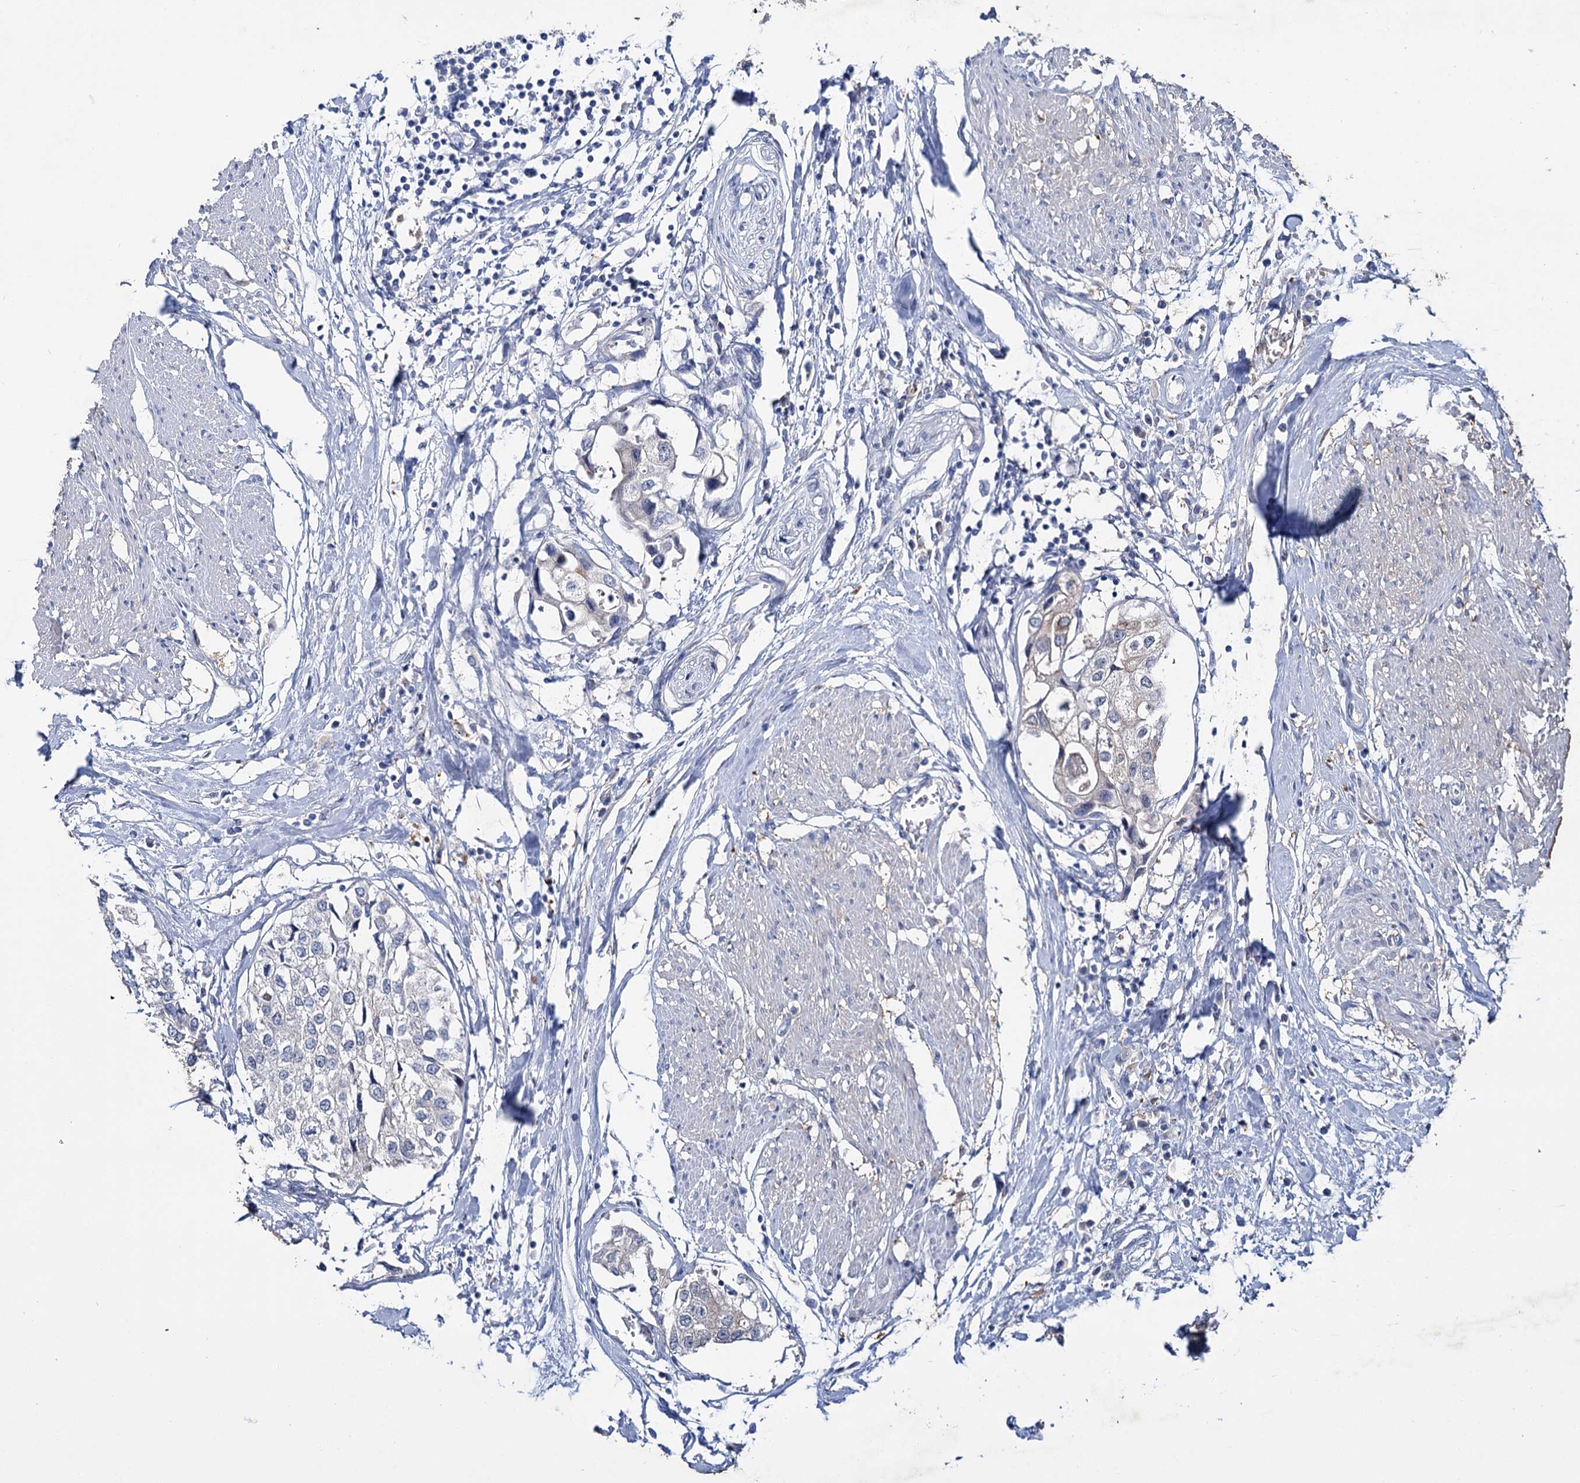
{"staining": {"intensity": "negative", "quantity": "none", "location": "none"}, "tissue": "urothelial cancer", "cell_type": "Tumor cells", "image_type": "cancer", "snomed": [{"axis": "morphology", "description": "Urothelial carcinoma, High grade"}, {"axis": "topography", "description": "Urinary bladder"}], "caption": "Immunohistochemical staining of urothelial cancer displays no significant staining in tumor cells.", "gene": "LYZL4", "patient": {"sex": "male", "age": 64}}